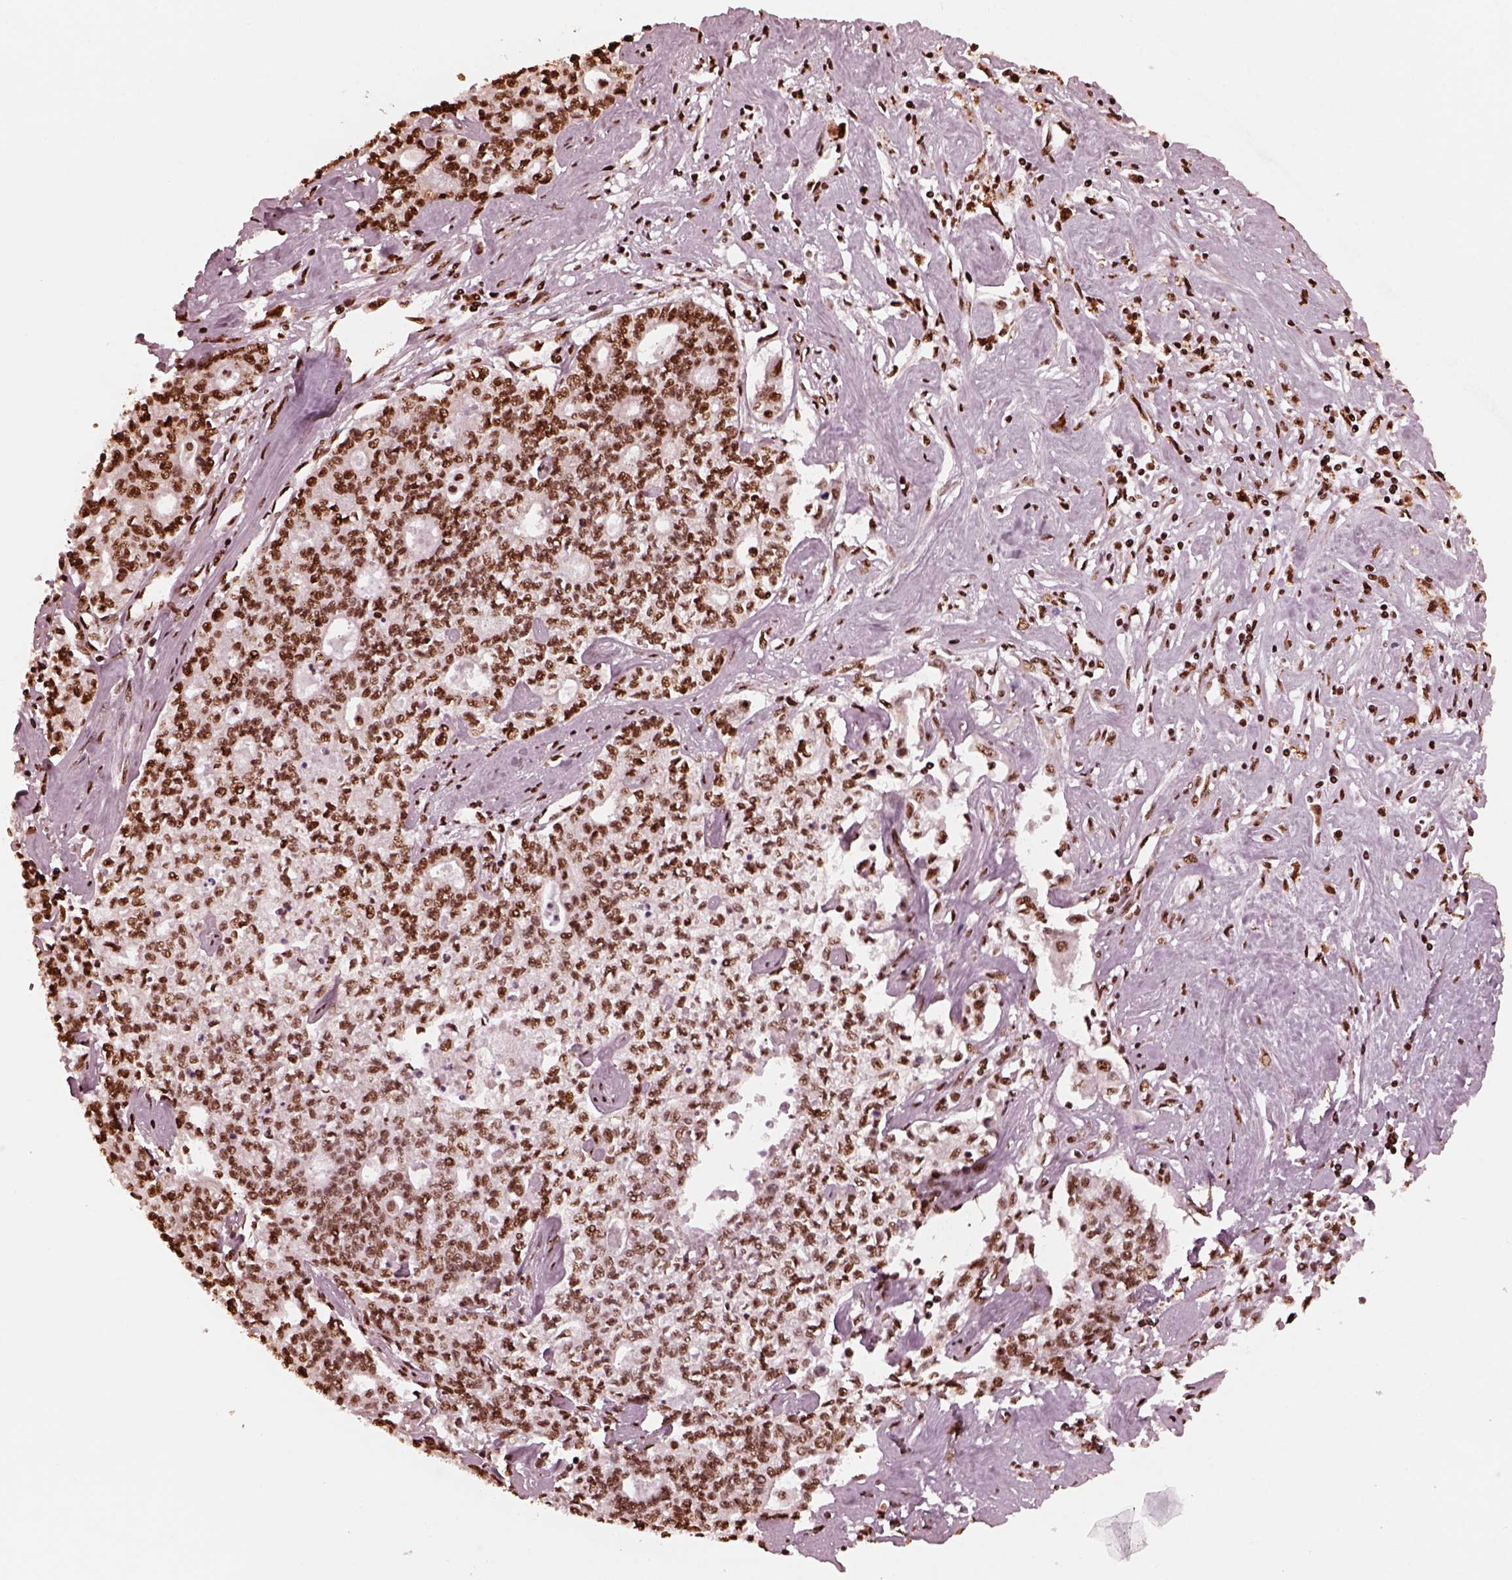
{"staining": {"intensity": "moderate", "quantity": ">75%", "location": "nuclear"}, "tissue": "liver cancer", "cell_type": "Tumor cells", "image_type": "cancer", "snomed": [{"axis": "morphology", "description": "Cholangiocarcinoma"}, {"axis": "topography", "description": "Liver"}], "caption": "An immunohistochemistry (IHC) micrograph of neoplastic tissue is shown. Protein staining in brown shows moderate nuclear positivity in cholangiocarcinoma (liver) within tumor cells. (Brightfield microscopy of DAB IHC at high magnification).", "gene": "NSD1", "patient": {"sex": "female", "age": 61}}